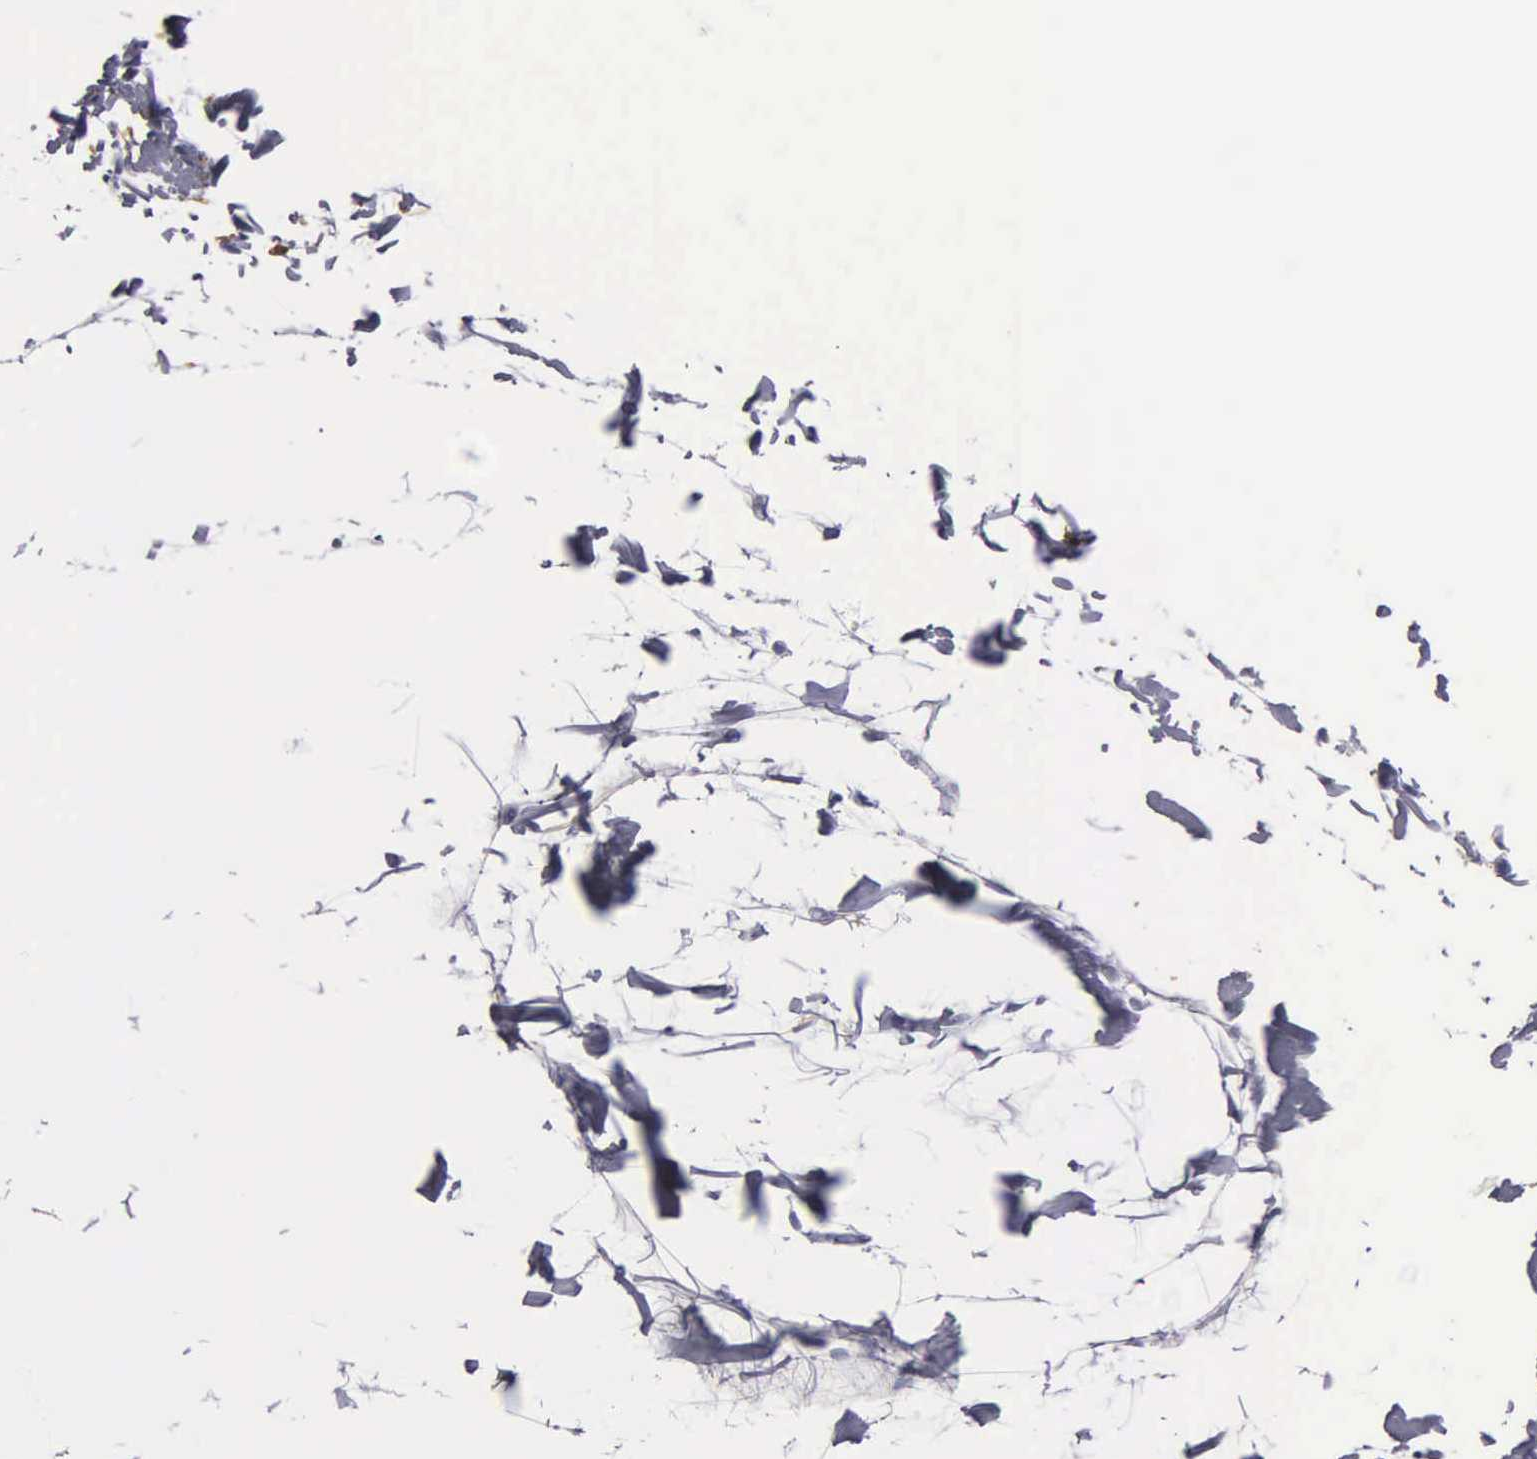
{"staining": {"intensity": "negative", "quantity": "none", "location": "none"}, "tissue": "adipose tissue", "cell_type": "Adipocytes", "image_type": "normal", "snomed": [{"axis": "morphology", "description": "Normal tissue, NOS"}, {"axis": "topography", "description": "Breast"}], "caption": "Micrograph shows no protein staining in adipocytes of benign adipose tissue.", "gene": "FBLN5", "patient": {"sex": "female", "age": 45}}